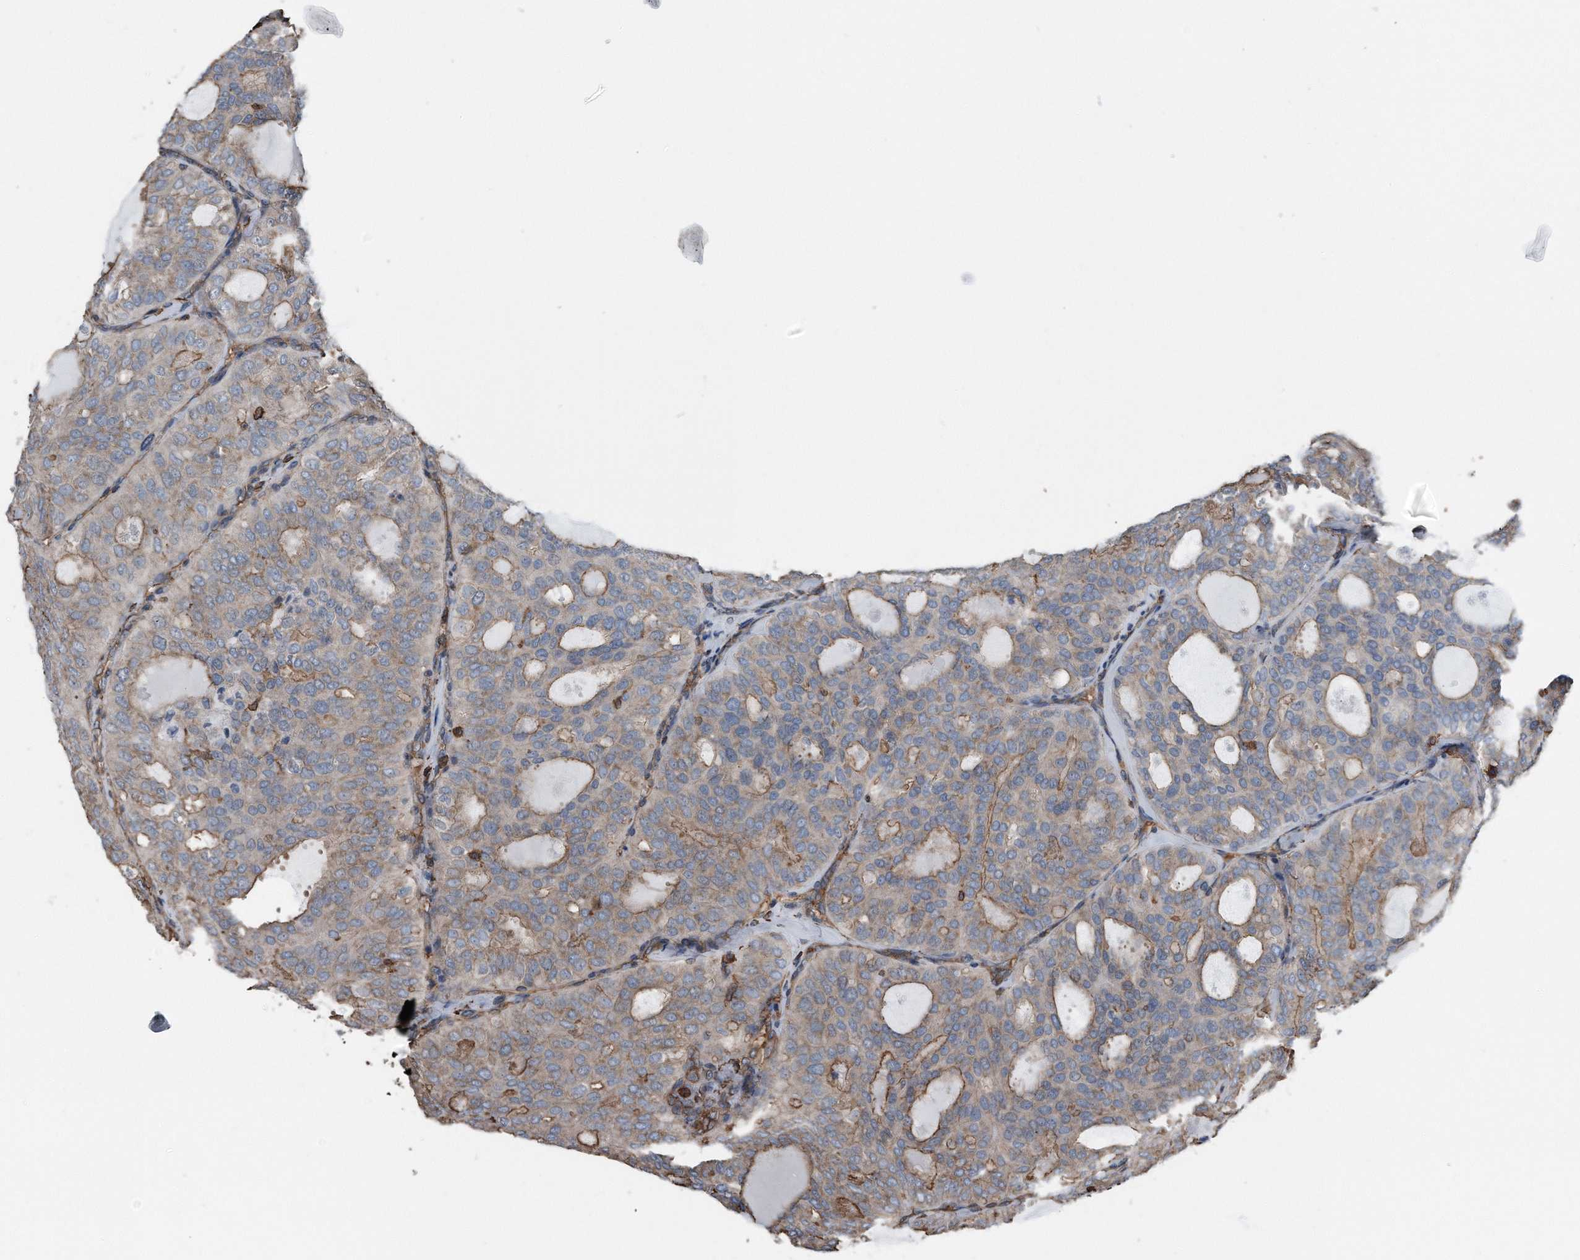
{"staining": {"intensity": "moderate", "quantity": "25%-75%", "location": "cytoplasmic/membranous"}, "tissue": "thyroid cancer", "cell_type": "Tumor cells", "image_type": "cancer", "snomed": [{"axis": "morphology", "description": "Follicular adenoma carcinoma, NOS"}, {"axis": "topography", "description": "Thyroid gland"}], "caption": "This micrograph shows immunohistochemistry staining of thyroid cancer, with medium moderate cytoplasmic/membranous staining in approximately 25%-75% of tumor cells.", "gene": "RSPO3", "patient": {"sex": "male", "age": 75}}